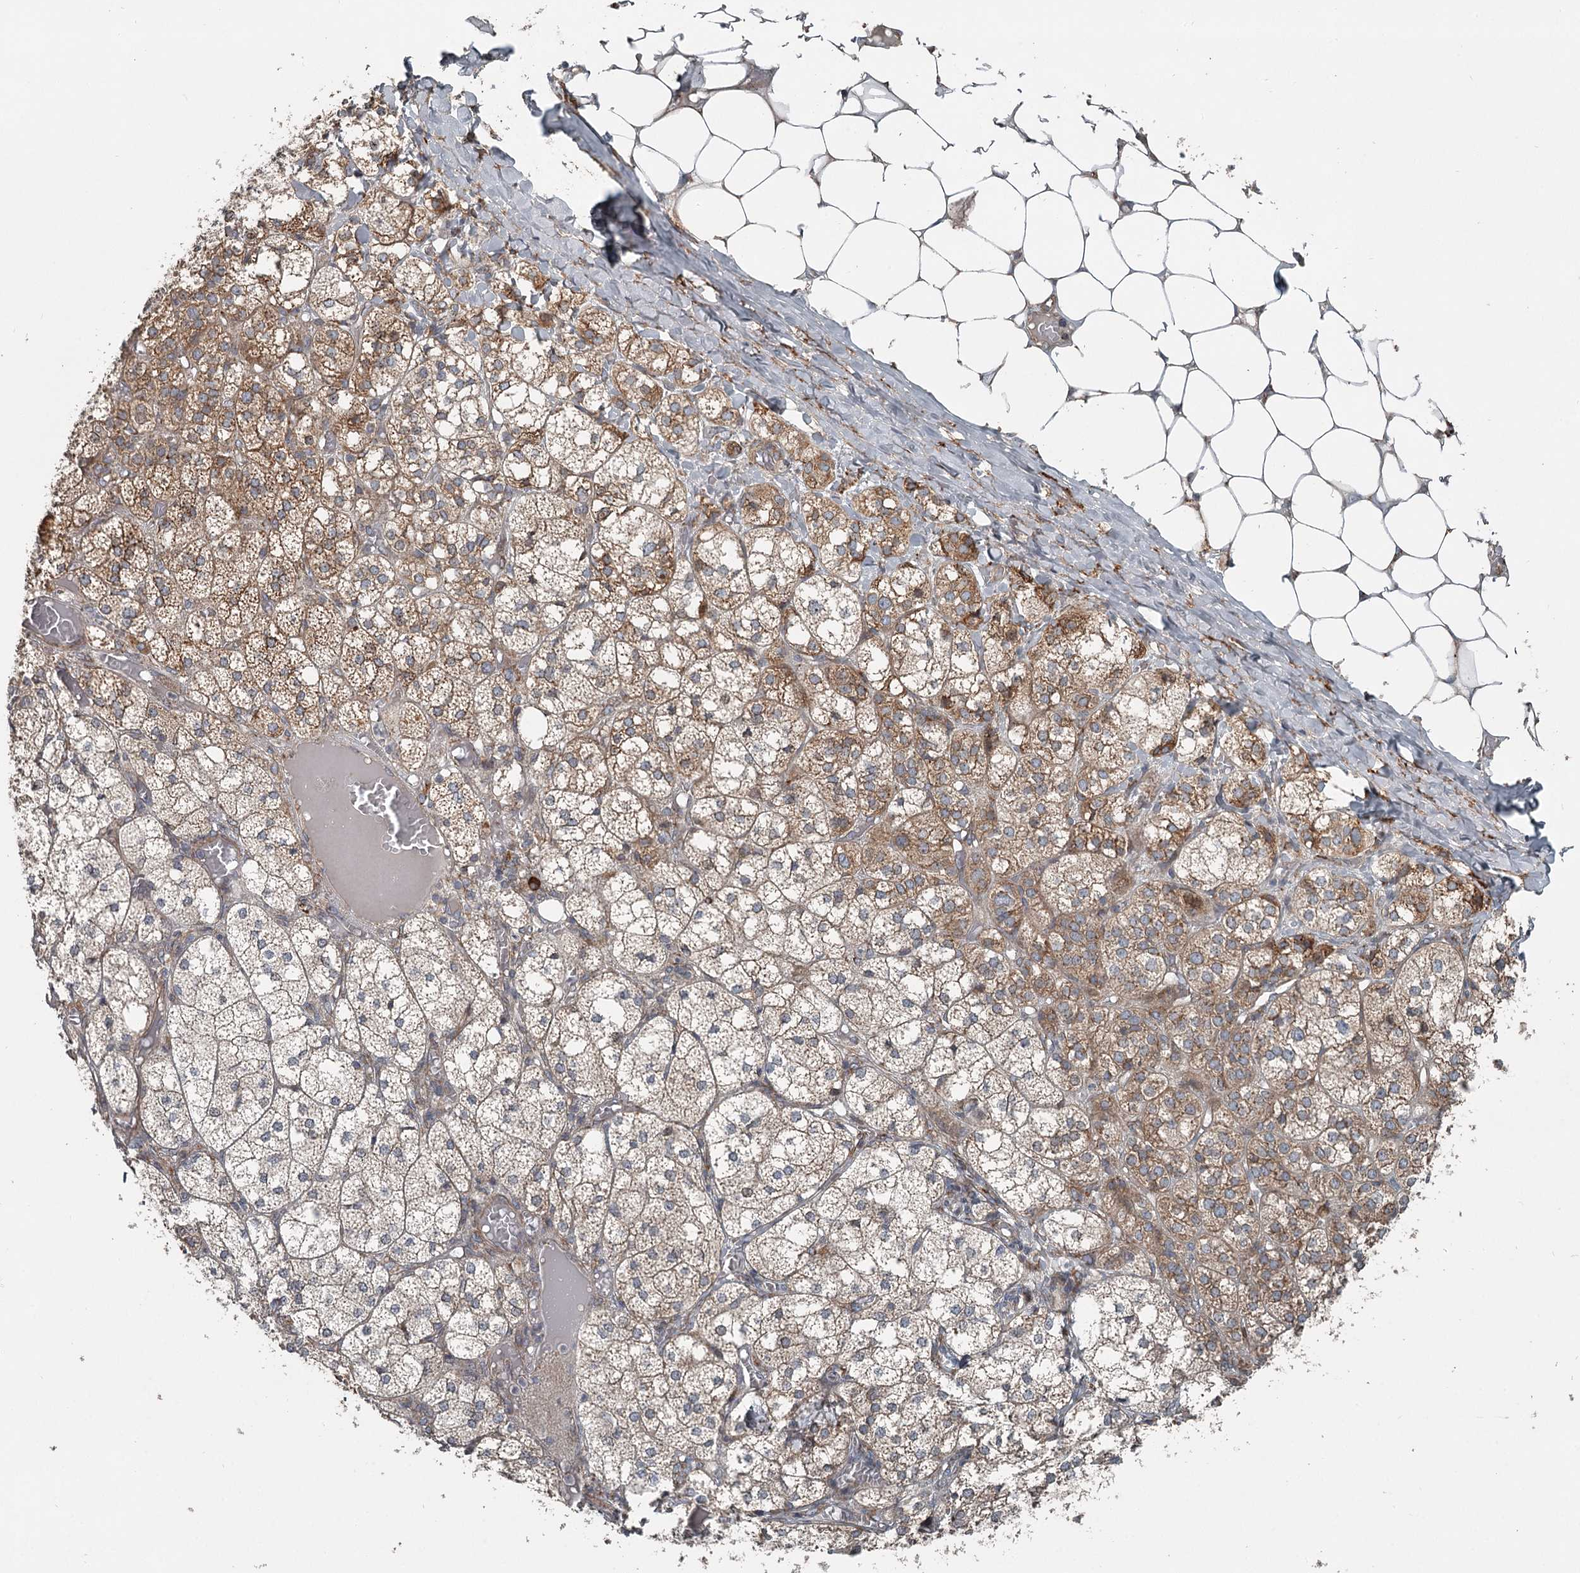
{"staining": {"intensity": "strong", "quantity": "25%-75%", "location": "cytoplasmic/membranous"}, "tissue": "adrenal gland", "cell_type": "Glandular cells", "image_type": "normal", "snomed": [{"axis": "morphology", "description": "Normal tissue, NOS"}, {"axis": "topography", "description": "Adrenal gland"}], "caption": "Human adrenal gland stained for a protein (brown) displays strong cytoplasmic/membranous positive expression in approximately 25%-75% of glandular cells.", "gene": "RASSF8", "patient": {"sex": "female", "age": 61}}